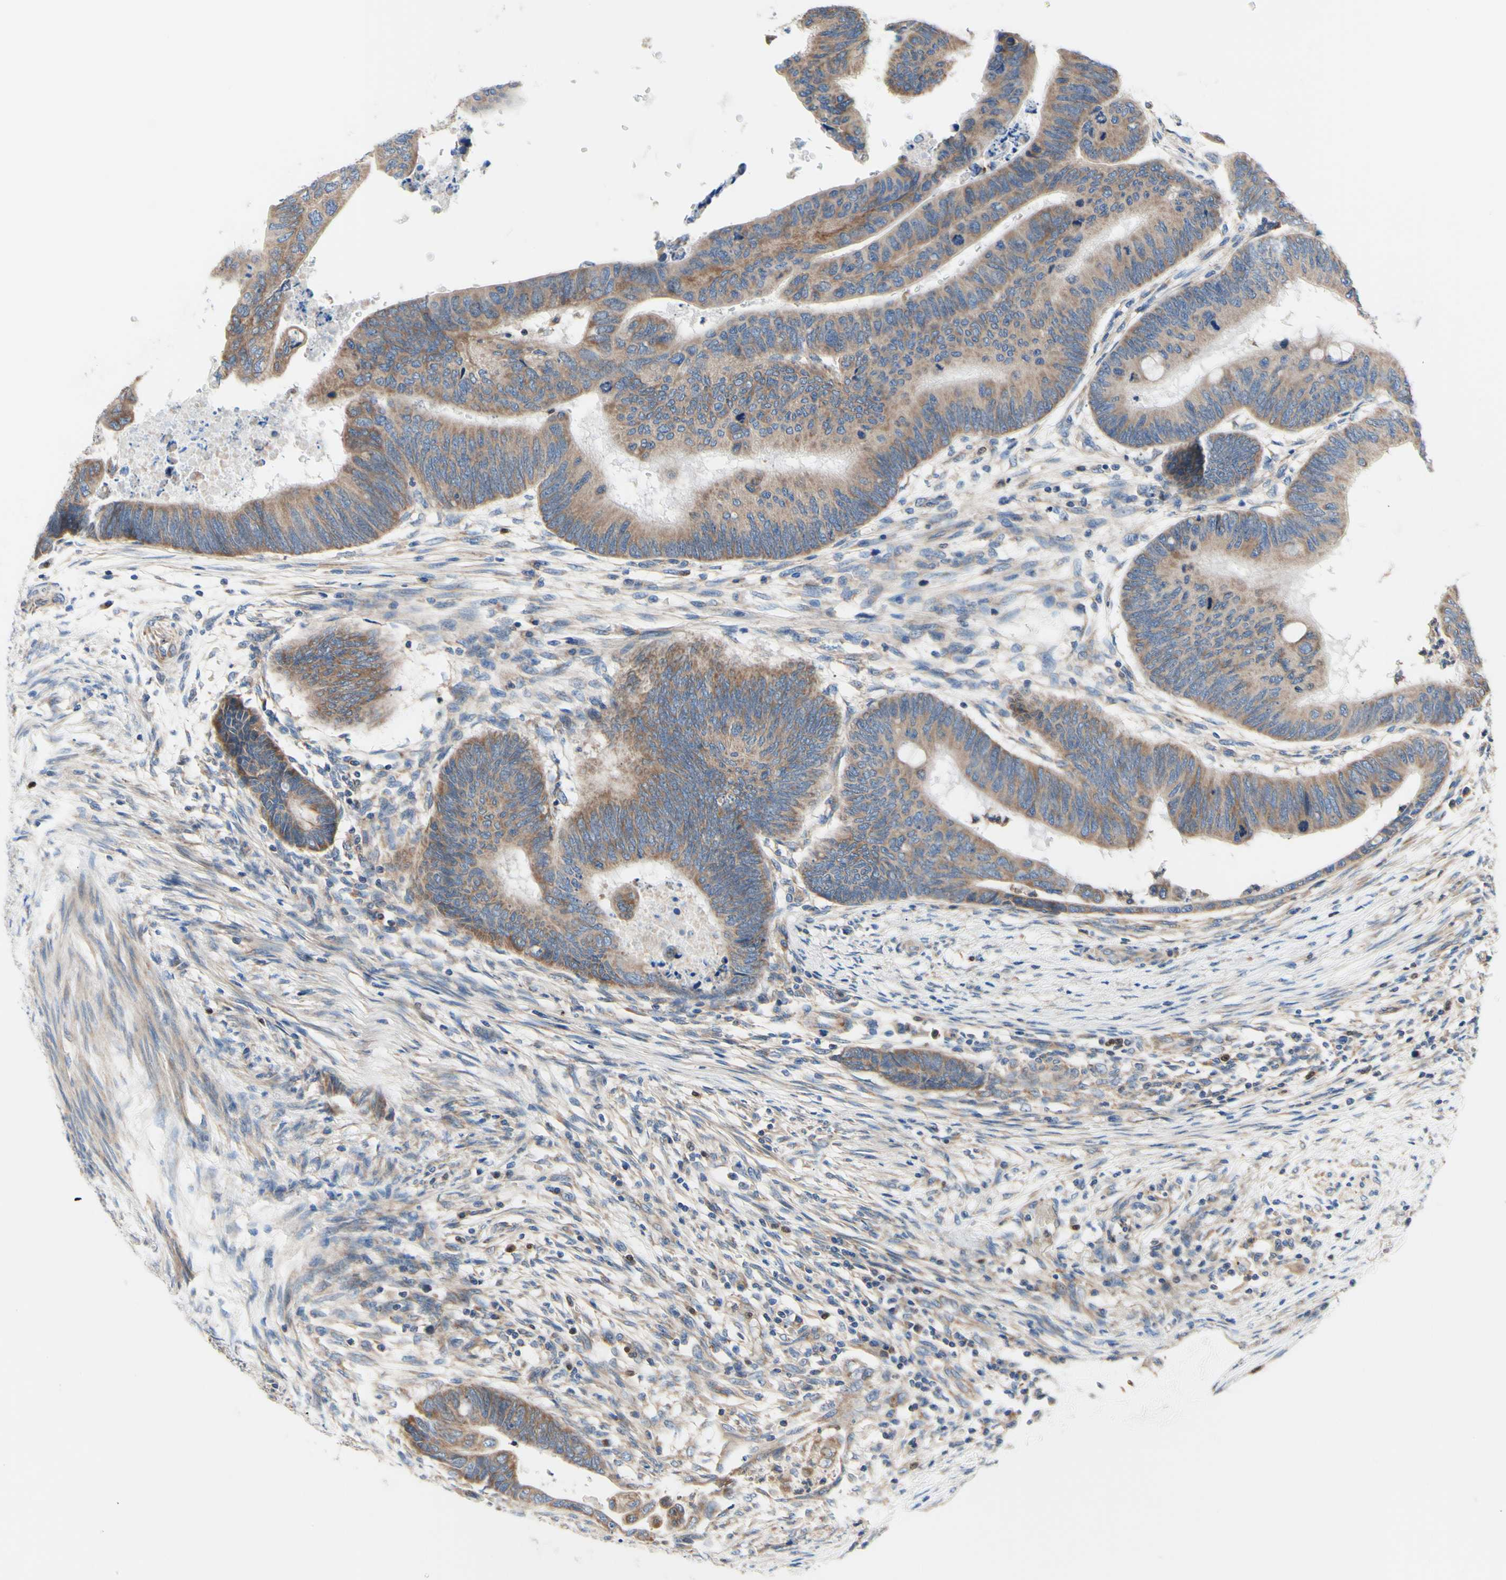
{"staining": {"intensity": "moderate", "quantity": ">75%", "location": "cytoplasmic/membranous"}, "tissue": "colorectal cancer", "cell_type": "Tumor cells", "image_type": "cancer", "snomed": [{"axis": "morphology", "description": "Normal tissue, NOS"}, {"axis": "morphology", "description": "Adenocarcinoma, NOS"}, {"axis": "topography", "description": "Rectum"}, {"axis": "topography", "description": "Peripheral nerve tissue"}], "caption": "Immunohistochemical staining of colorectal cancer demonstrates medium levels of moderate cytoplasmic/membranous protein expression in about >75% of tumor cells.", "gene": "FMR1", "patient": {"sex": "male", "age": 92}}